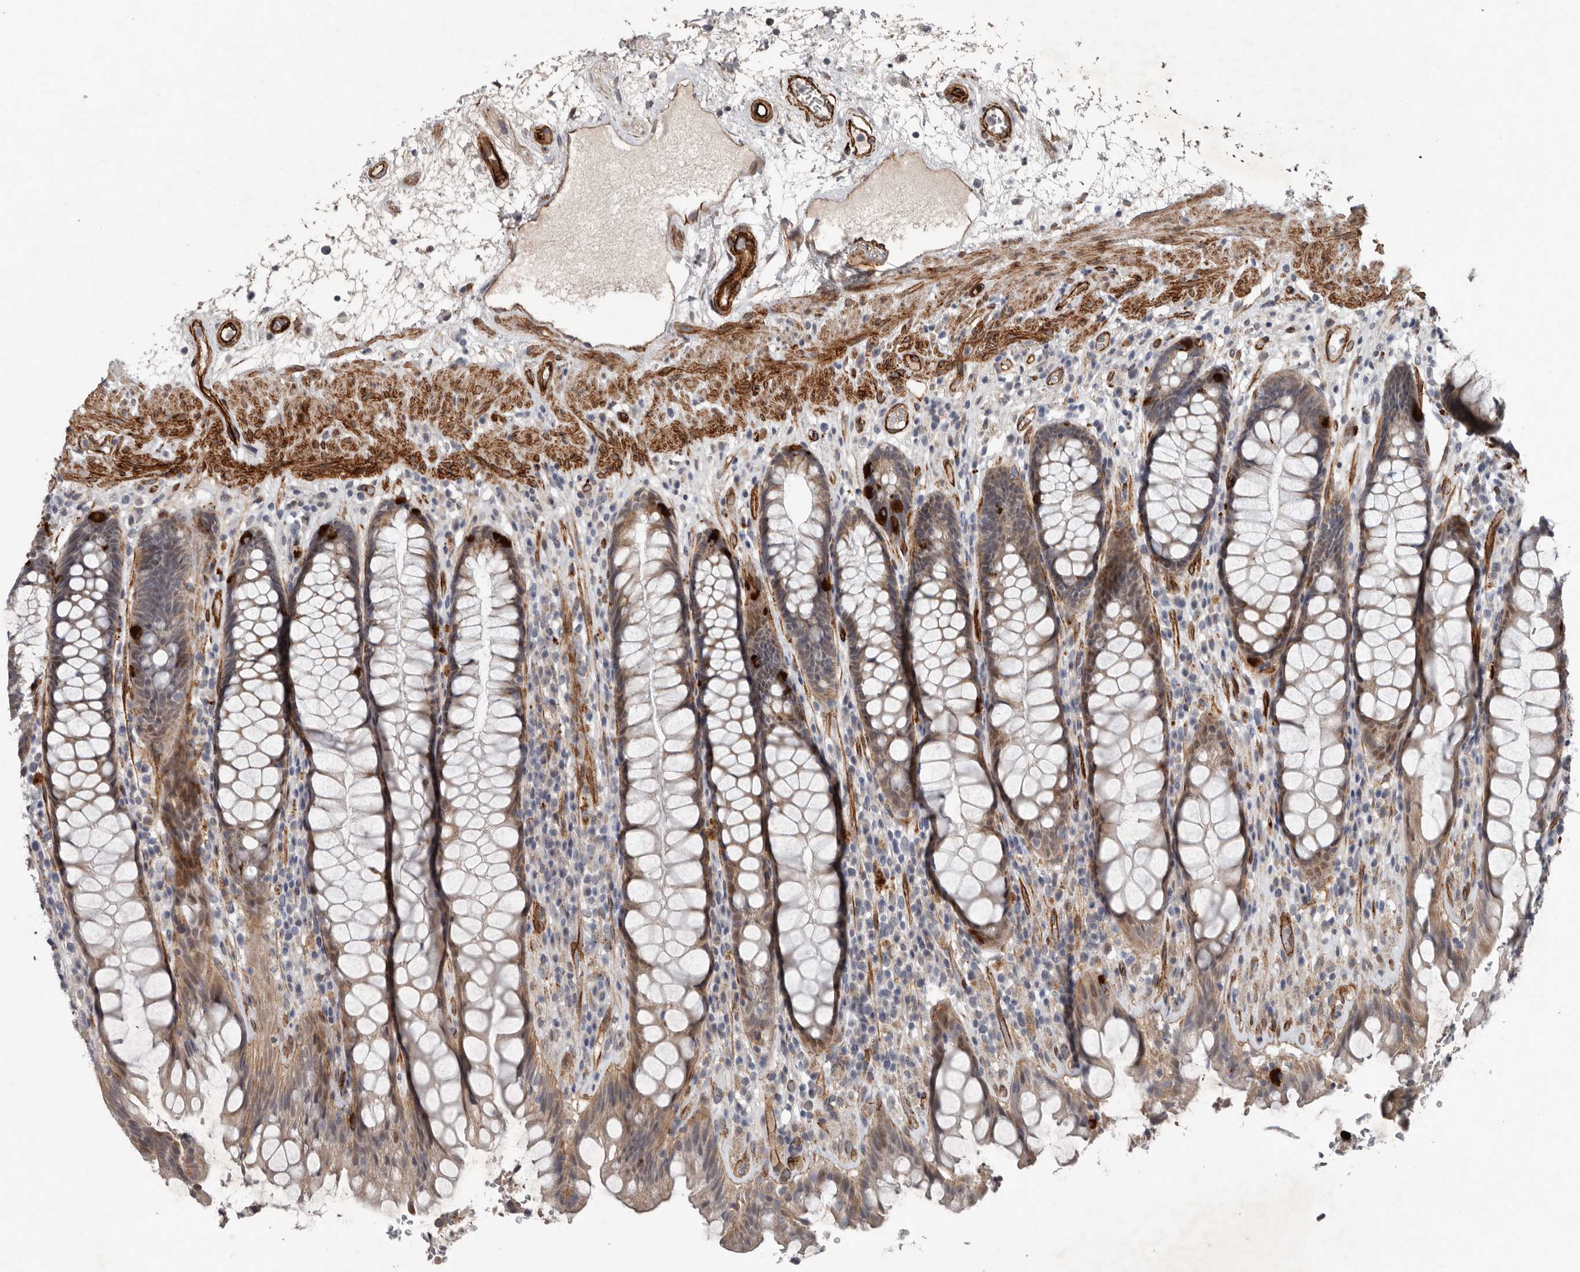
{"staining": {"intensity": "moderate", "quantity": "25%-75%", "location": "cytoplasmic/membranous,nuclear"}, "tissue": "rectum", "cell_type": "Glandular cells", "image_type": "normal", "snomed": [{"axis": "morphology", "description": "Normal tissue, NOS"}, {"axis": "topography", "description": "Rectum"}], "caption": "Unremarkable rectum displays moderate cytoplasmic/membranous,nuclear staining in about 25%-75% of glandular cells, visualized by immunohistochemistry. Using DAB (3,3'-diaminobenzidine) (brown) and hematoxylin (blue) stains, captured at high magnification using brightfield microscopy.", "gene": "RANBP17", "patient": {"sex": "male", "age": 64}}